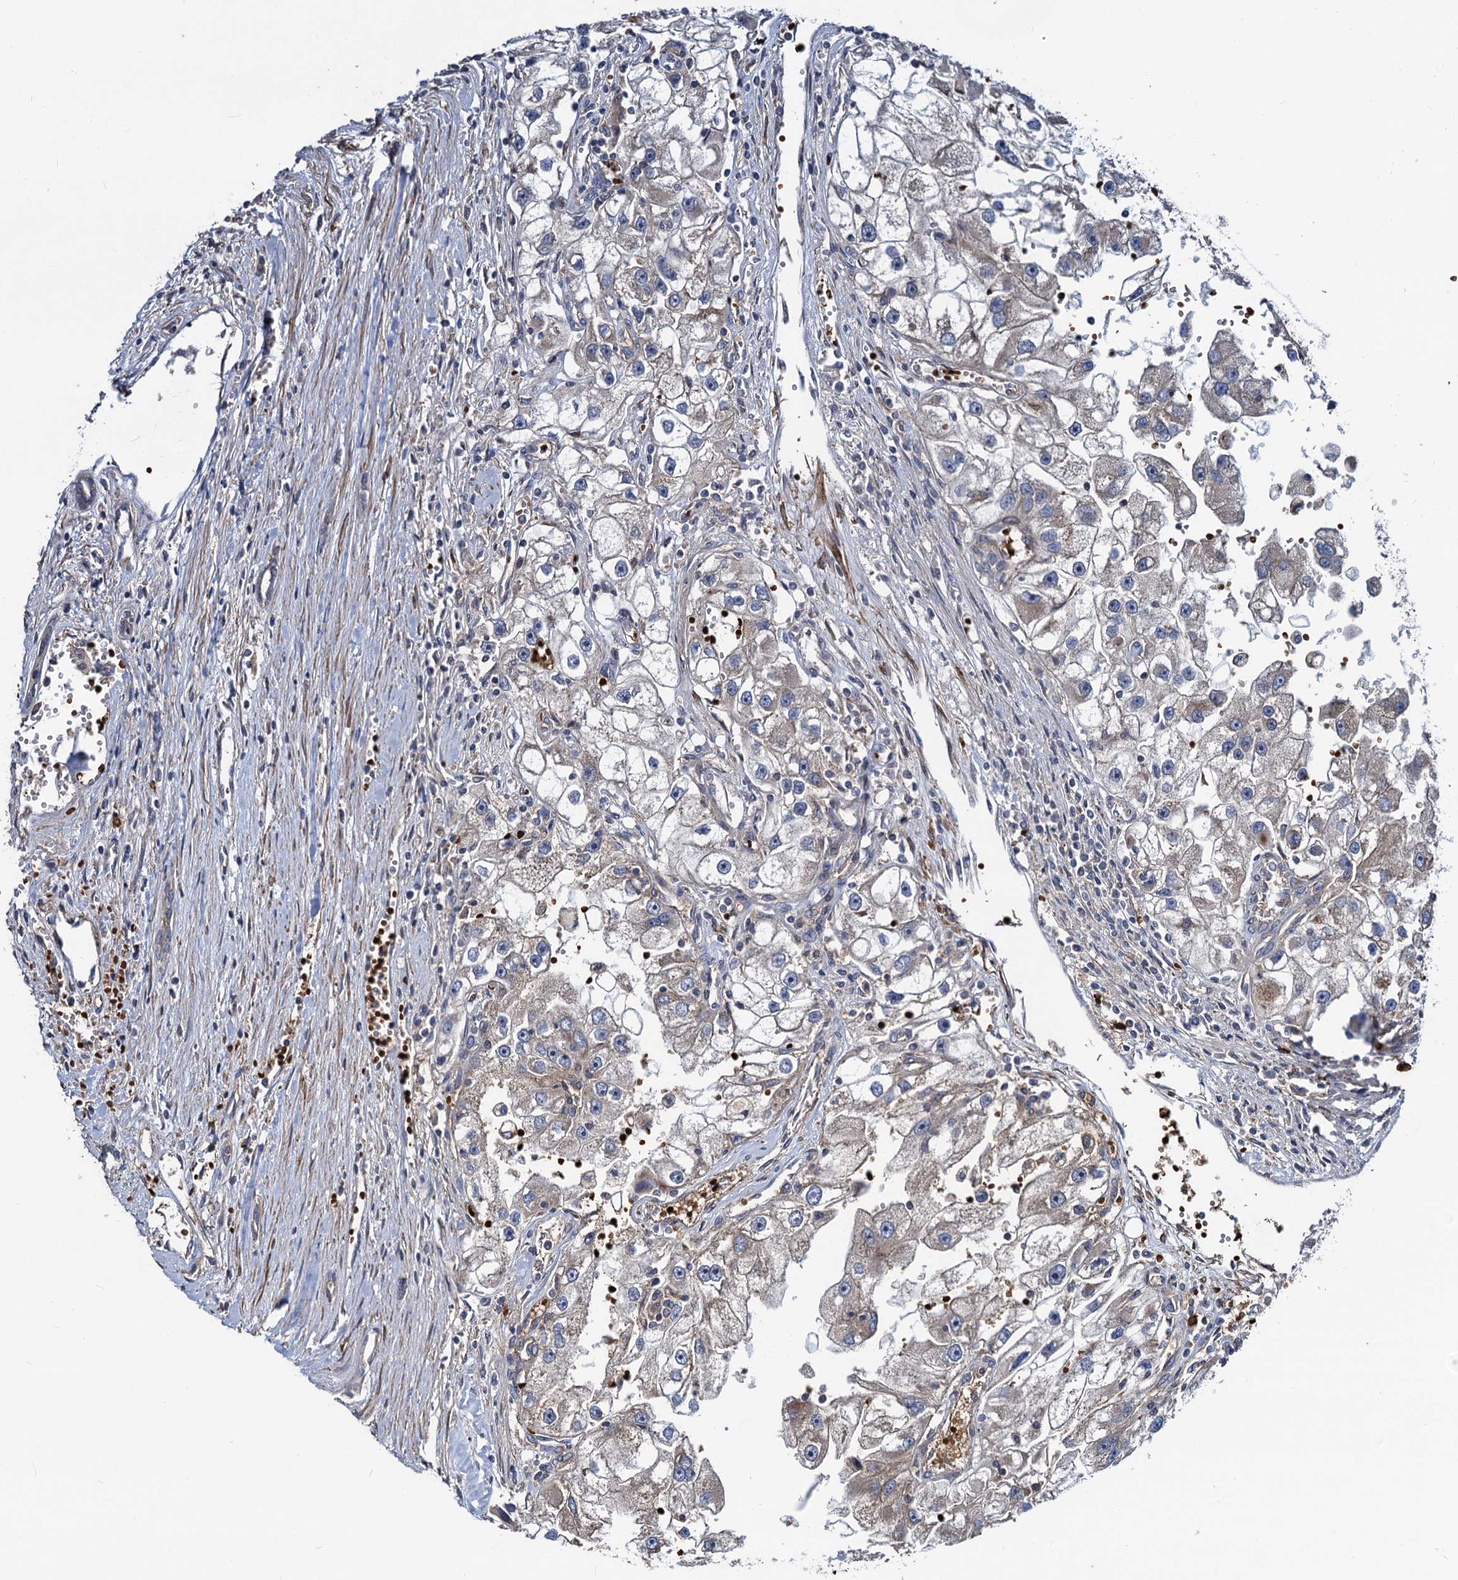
{"staining": {"intensity": "weak", "quantity": "<25%", "location": "cytoplasmic/membranous"}, "tissue": "renal cancer", "cell_type": "Tumor cells", "image_type": "cancer", "snomed": [{"axis": "morphology", "description": "Adenocarcinoma, NOS"}, {"axis": "topography", "description": "Kidney"}], "caption": "DAB immunohistochemical staining of renal cancer demonstrates no significant positivity in tumor cells.", "gene": "KXD1", "patient": {"sex": "male", "age": 63}}